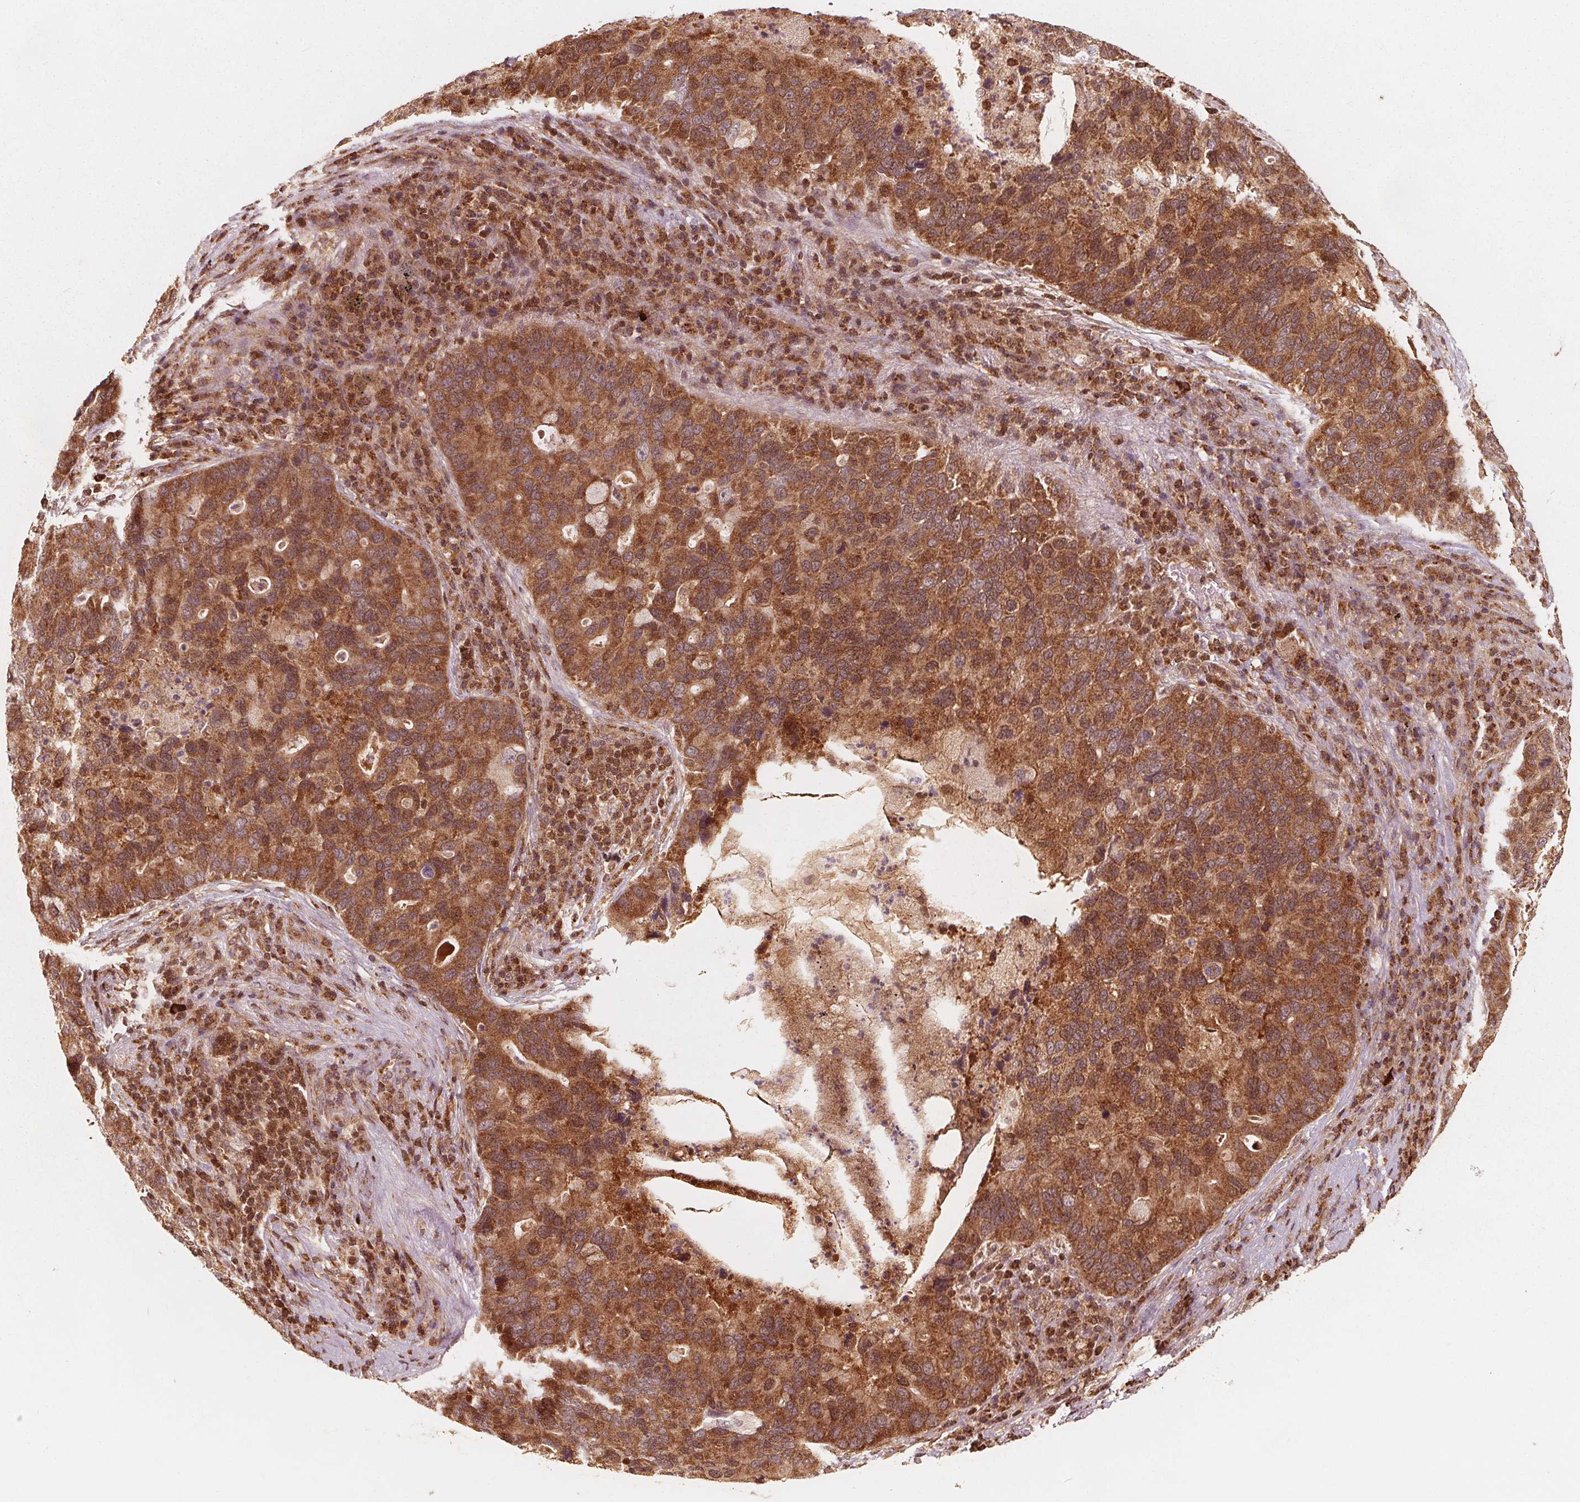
{"staining": {"intensity": "moderate", "quantity": ">75%", "location": "cytoplasmic/membranous"}, "tissue": "lung cancer", "cell_type": "Tumor cells", "image_type": "cancer", "snomed": [{"axis": "morphology", "description": "Adenocarcinoma, NOS"}, {"axis": "morphology", "description": "Adenocarcinoma, metastatic, NOS"}, {"axis": "topography", "description": "Lymph node"}, {"axis": "topography", "description": "Lung"}], "caption": "This histopathology image shows IHC staining of lung metastatic adenocarcinoma, with medium moderate cytoplasmic/membranous expression in about >75% of tumor cells.", "gene": "AIP", "patient": {"sex": "female", "age": 54}}